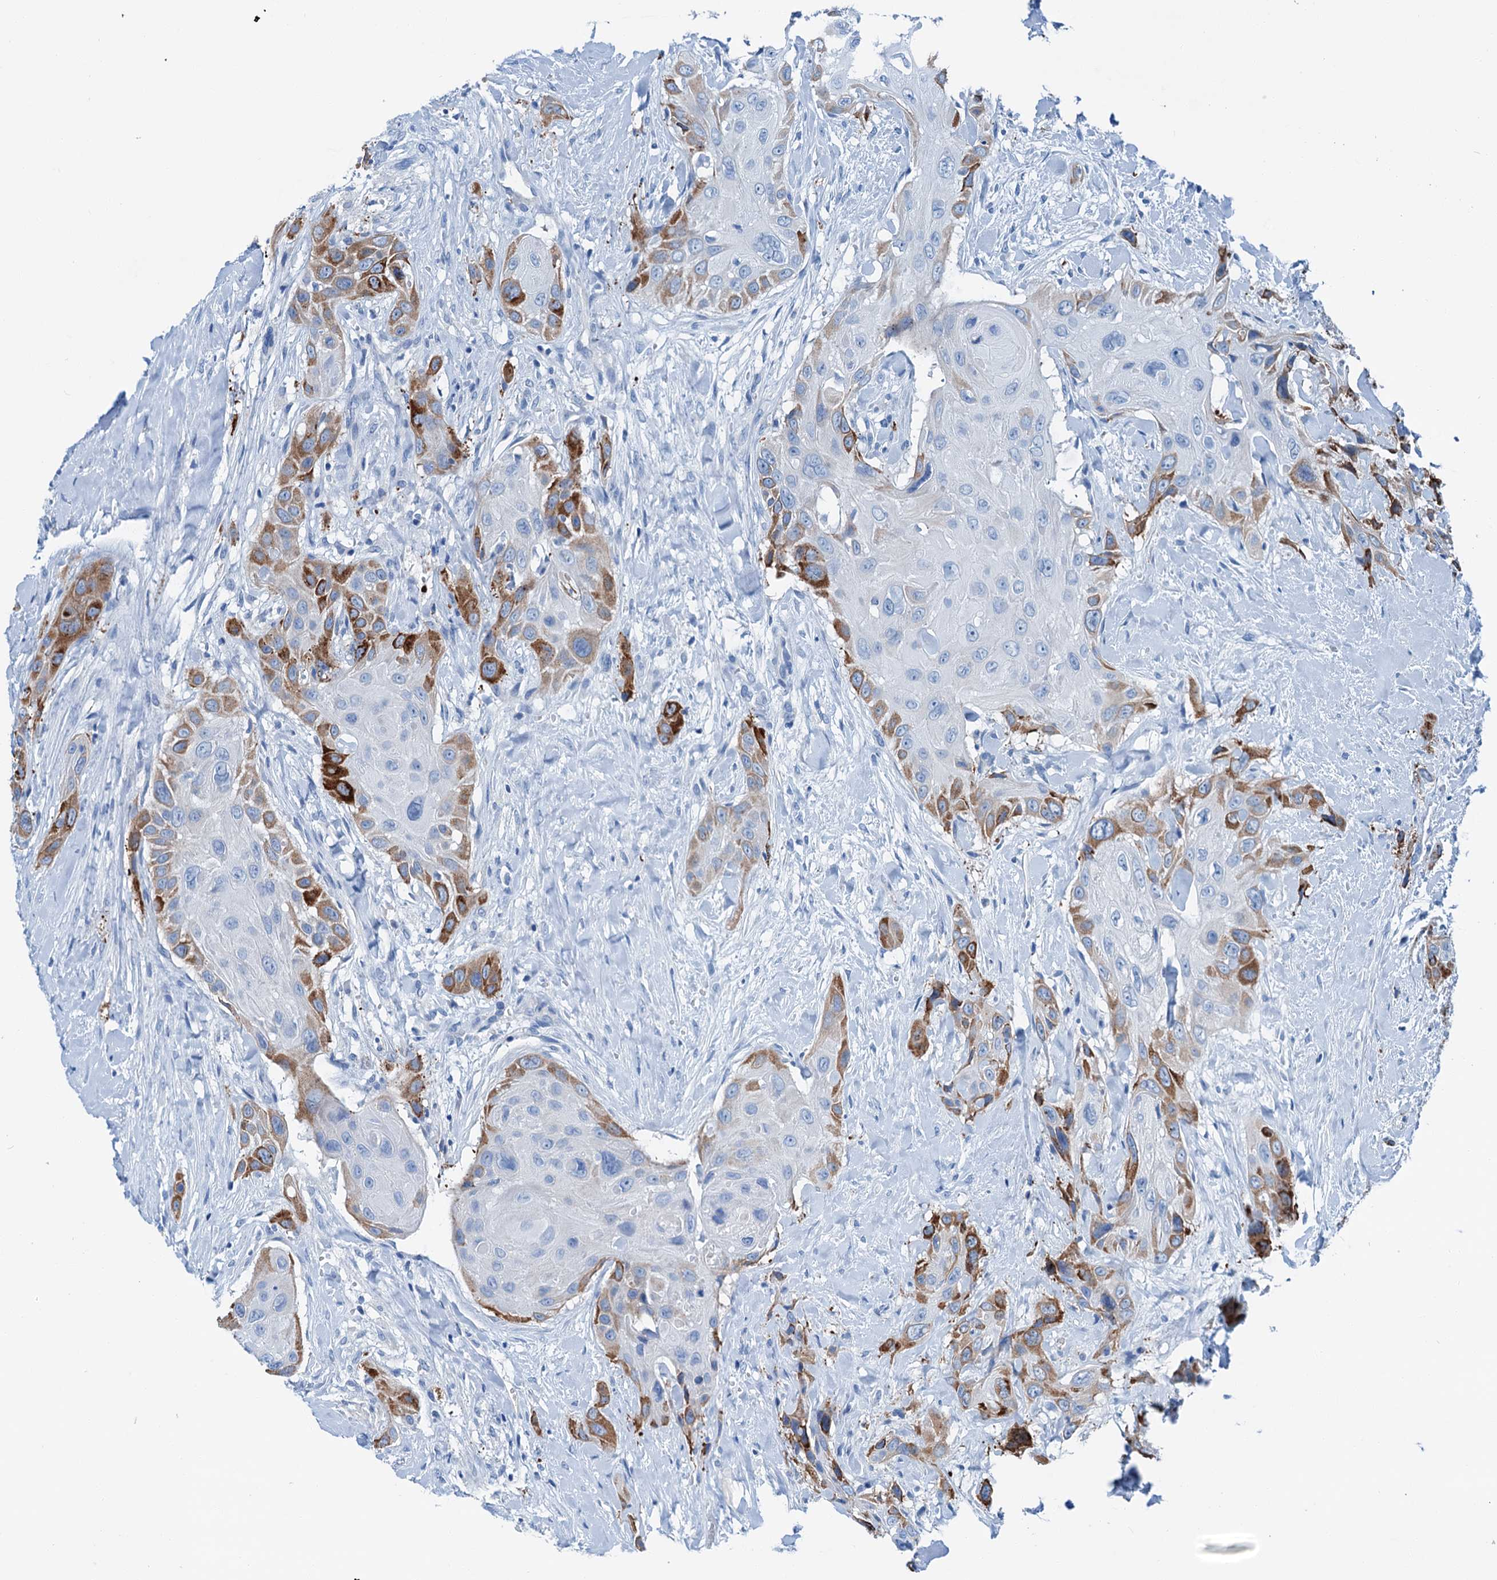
{"staining": {"intensity": "strong", "quantity": "<25%", "location": "cytoplasmic/membranous"}, "tissue": "head and neck cancer", "cell_type": "Tumor cells", "image_type": "cancer", "snomed": [{"axis": "morphology", "description": "Squamous cell carcinoma, NOS"}, {"axis": "topography", "description": "Head-Neck"}], "caption": "Human head and neck squamous cell carcinoma stained with a protein marker reveals strong staining in tumor cells.", "gene": "KNDC1", "patient": {"sex": "male", "age": 81}}